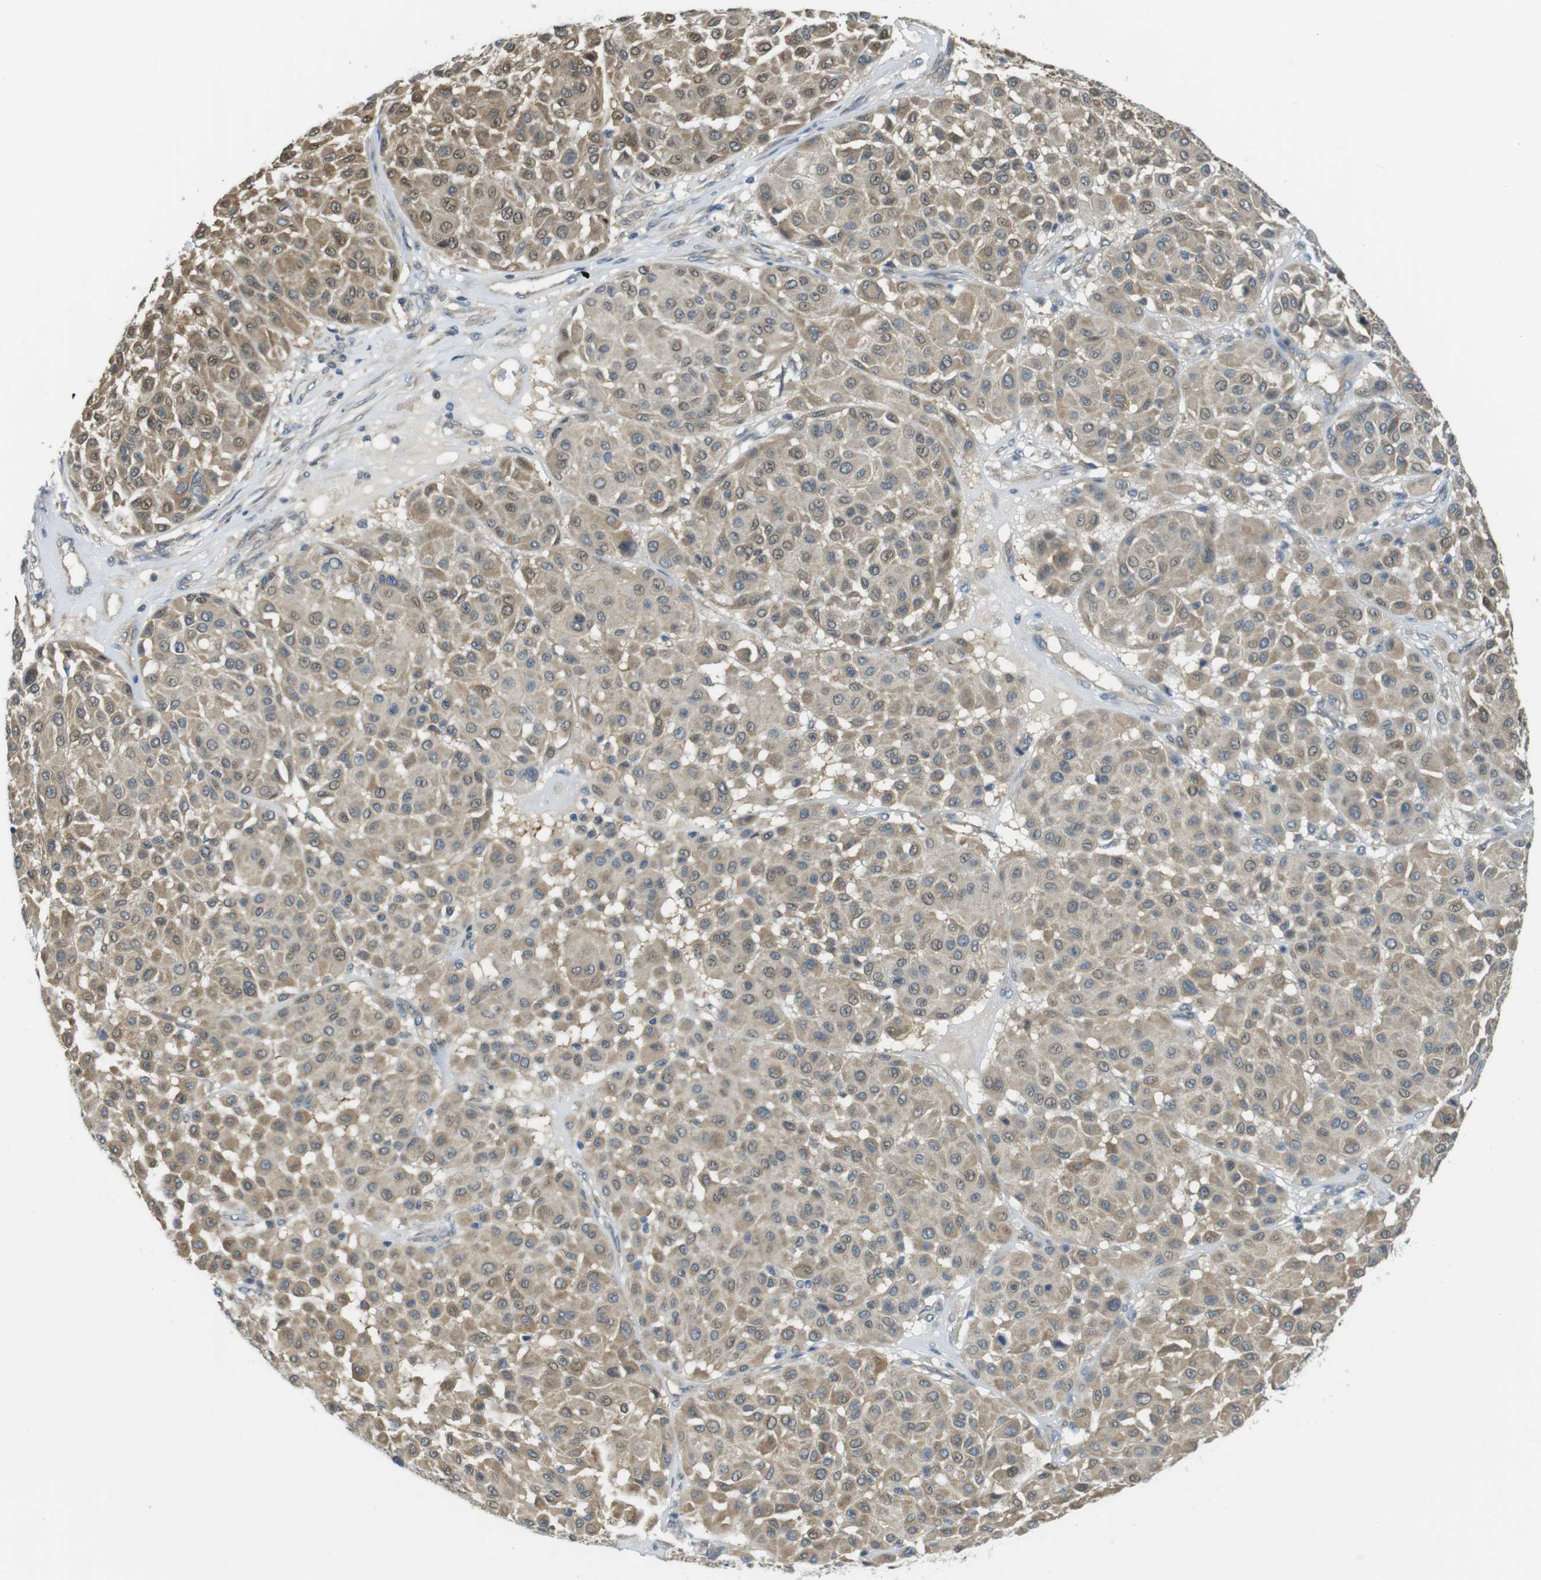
{"staining": {"intensity": "weak", "quantity": ">75%", "location": "cytoplasmic/membranous,nuclear"}, "tissue": "melanoma", "cell_type": "Tumor cells", "image_type": "cancer", "snomed": [{"axis": "morphology", "description": "Malignant melanoma, Metastatic site"}, {"axis": "topography", "description": "Soft tissue"}], "caption": "Immunohistochemistry of malignant melanoma (metastatic site) reveals low levels of weak cytoplasmic/membranous and nuclear staining in about >75% of tumor cells.", "gene": "ABHD15", "patient": {"sex": "male", "age": 41}}